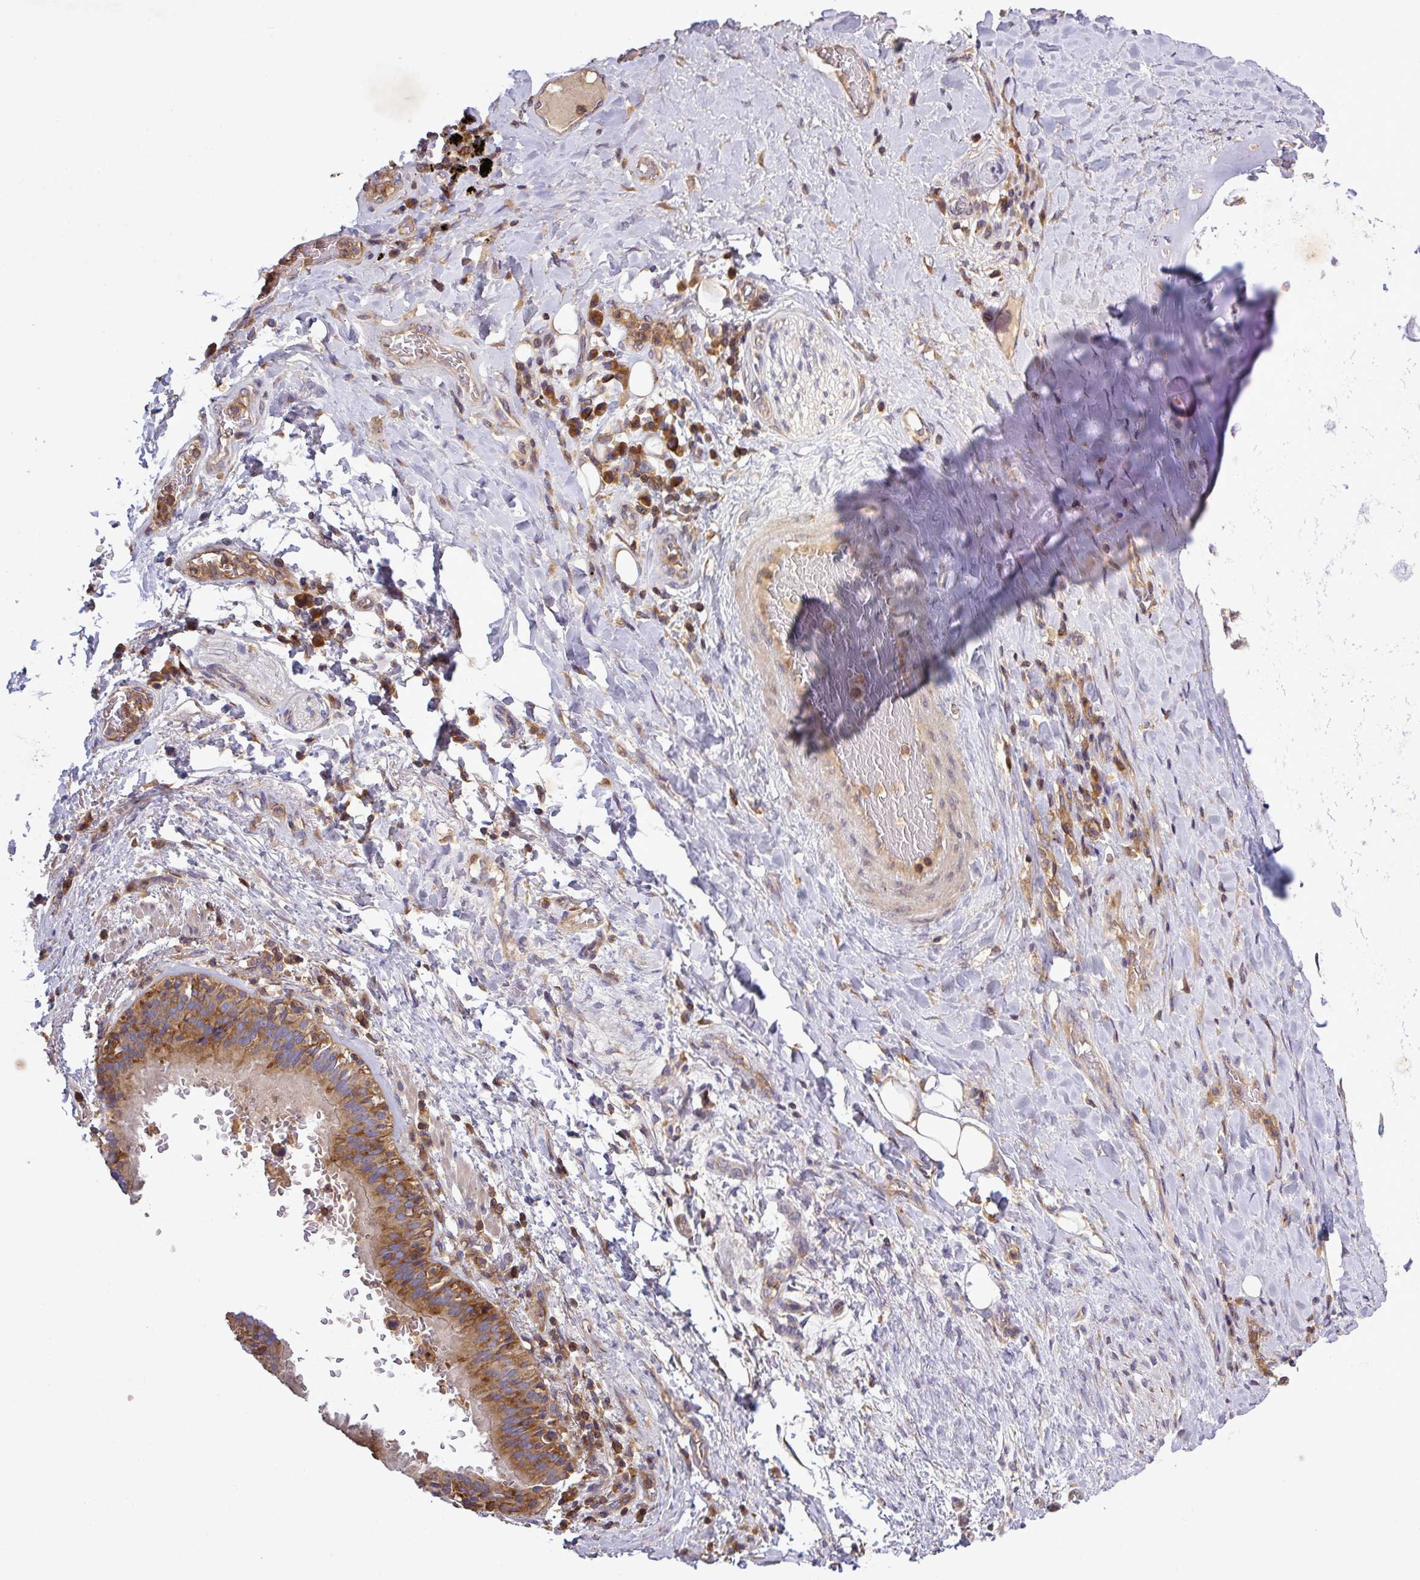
{"staining": {"intensity": "strong", "quantity": ">75%", "location": "cytoplasmic/membranous"}, "tissue": "lung cancer", "cell_type": "Tumor cells", "image_type": "cancer", "snomed": [{"axis": "morphology", "description": "Squamous cell carcinoma, NOS"}, {"axis": "topography", "description": "Lung"}], "caption": "The photomicrograph shows staining of lung cancer (squamous cell carcinoma), revealing strong cytoplasmic/membranous protein expression (brown color) within tumor cells. (Stains: DAB (3,3'-diaminobenzidine) in brown, nuclei in blue, Microscopy: brightfield microscopy at high magnification).", "gene": "LRRC74B", "patient": {"sex": "male", "age": 66}}